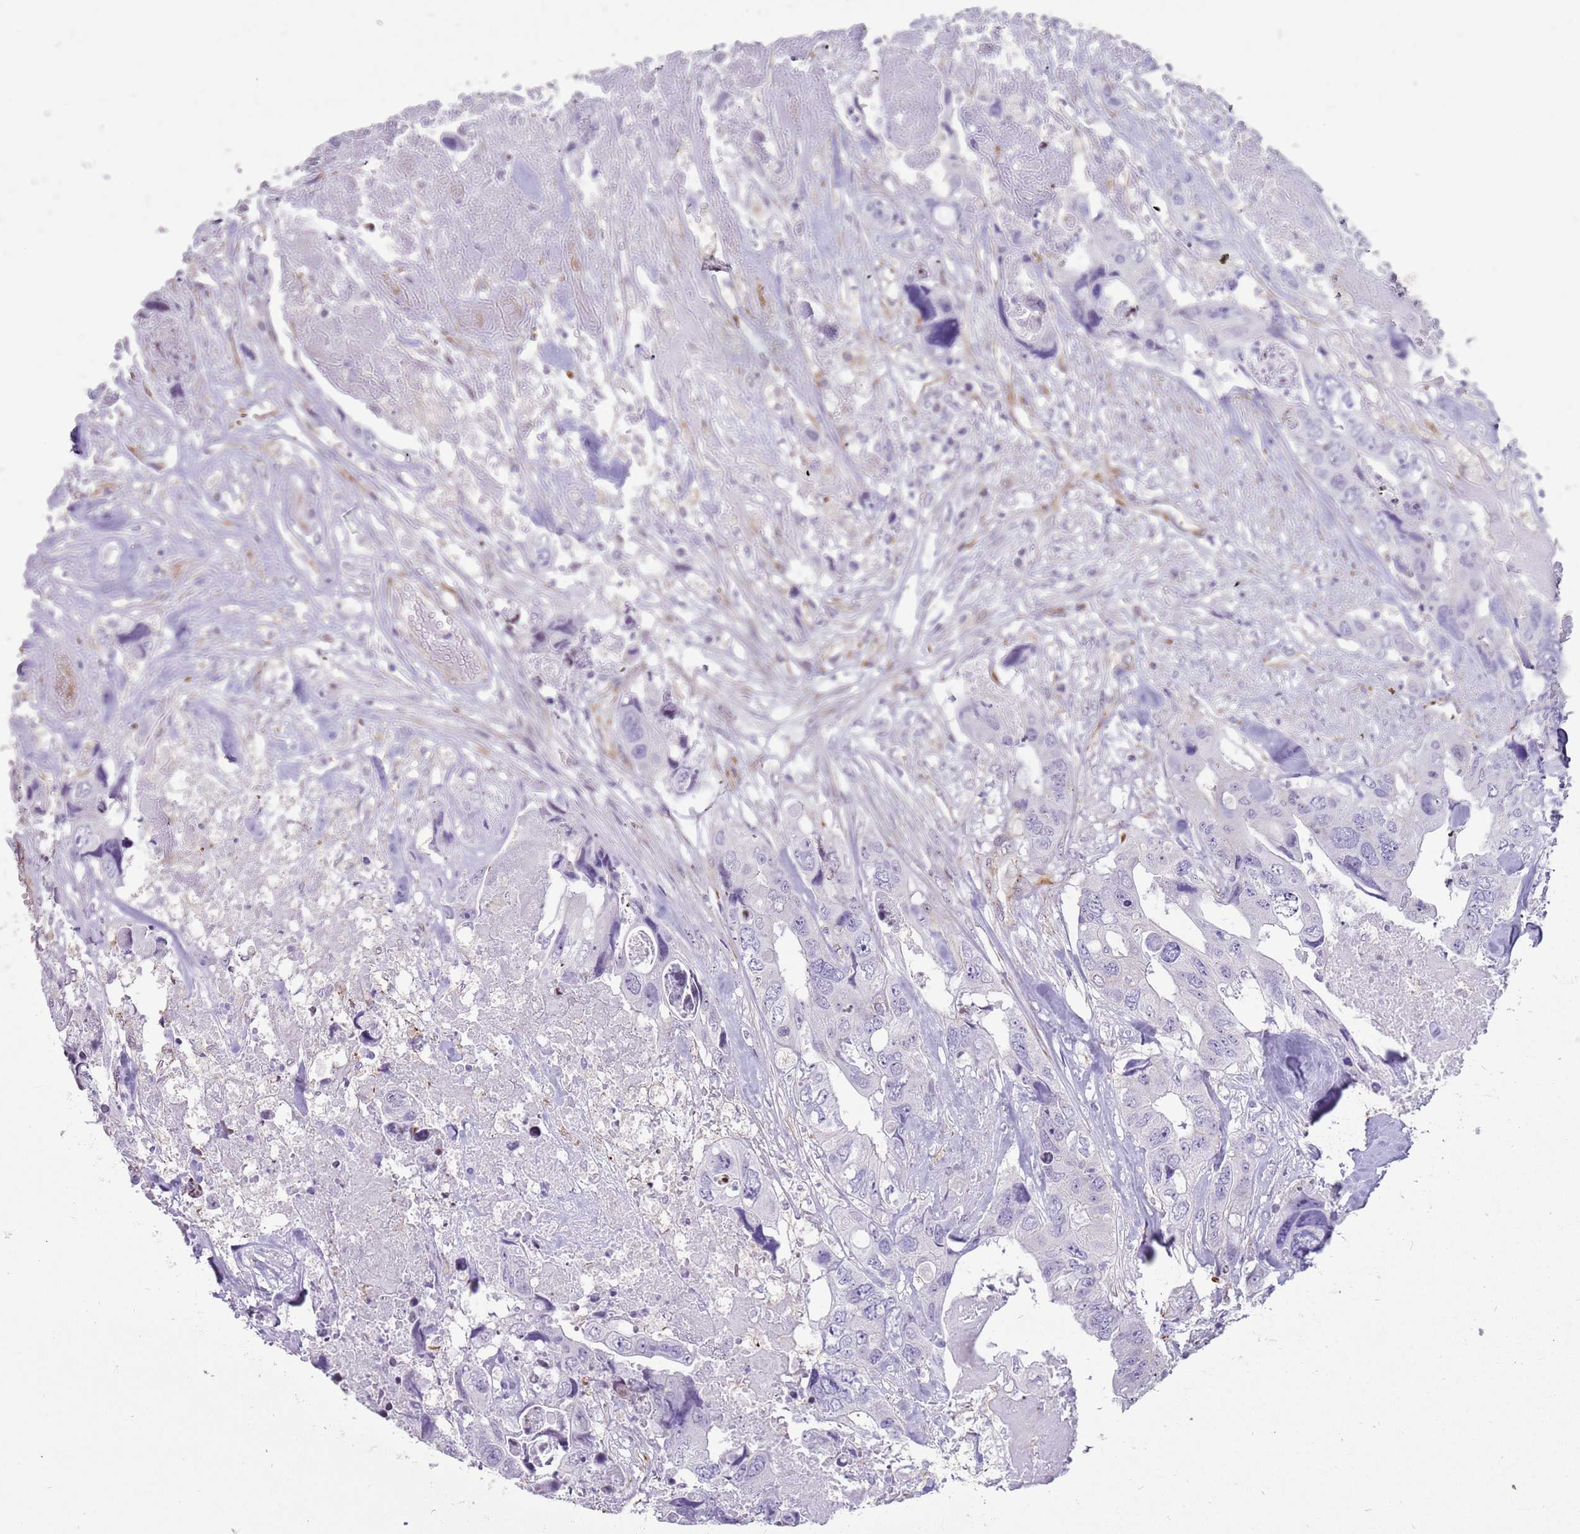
{"staining": {"intensity": "negative", "quantity": "none", "location": "none"}, "tissue": "colorectal cancer", "cell_type": "Tumor cells", "image_type": "cancer", "snomed": [{"axis": "morphology", "description": "Adenocarcinoma, NOS"}, {"axis": "topography", "description": "Rectum"}], "caption": "IHC of colorectal cancer reveals no positivity in tumor cells.", "gene": "NBPF3", "patient": {"sex": "male", "age": 57}}